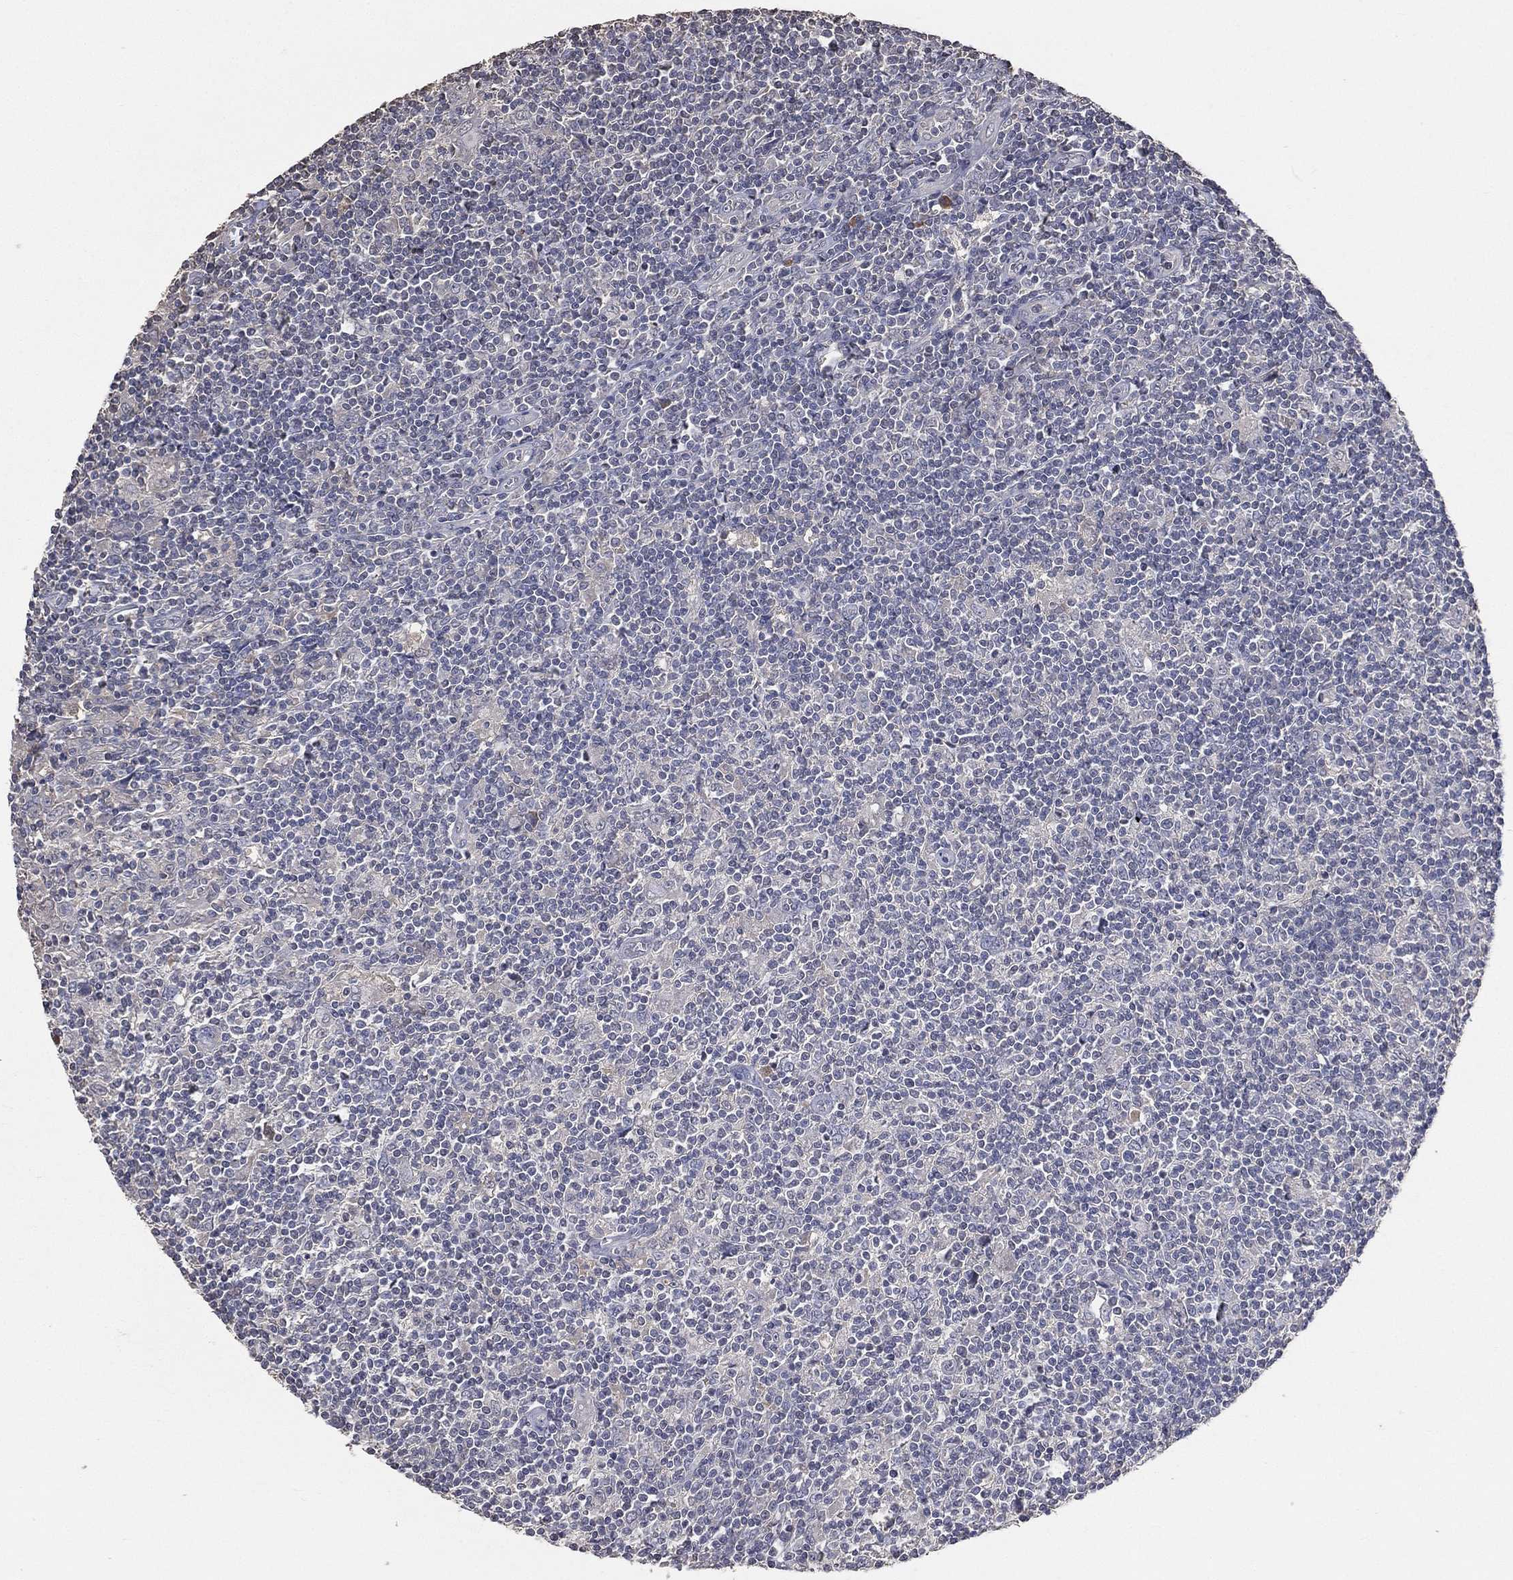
{"staining": {"intensity": "negative", "quantity": "none", "location": "none"}, "tissue": "lymphoma", "cell_type": "Tumor cells", "image_type": "cancer", "snomed": [{"axis": "morphology", "description": "Hodgkin's disease, NOS"}, {"axis": "topography", "description": "Lymph node"}], "caption": "An IHC micrograph of lymphoma is shown. There is no staining in tumor cells of lymphoma.", "gene": "SNAP25", "patient": {"sex": "male", "age": 40}}